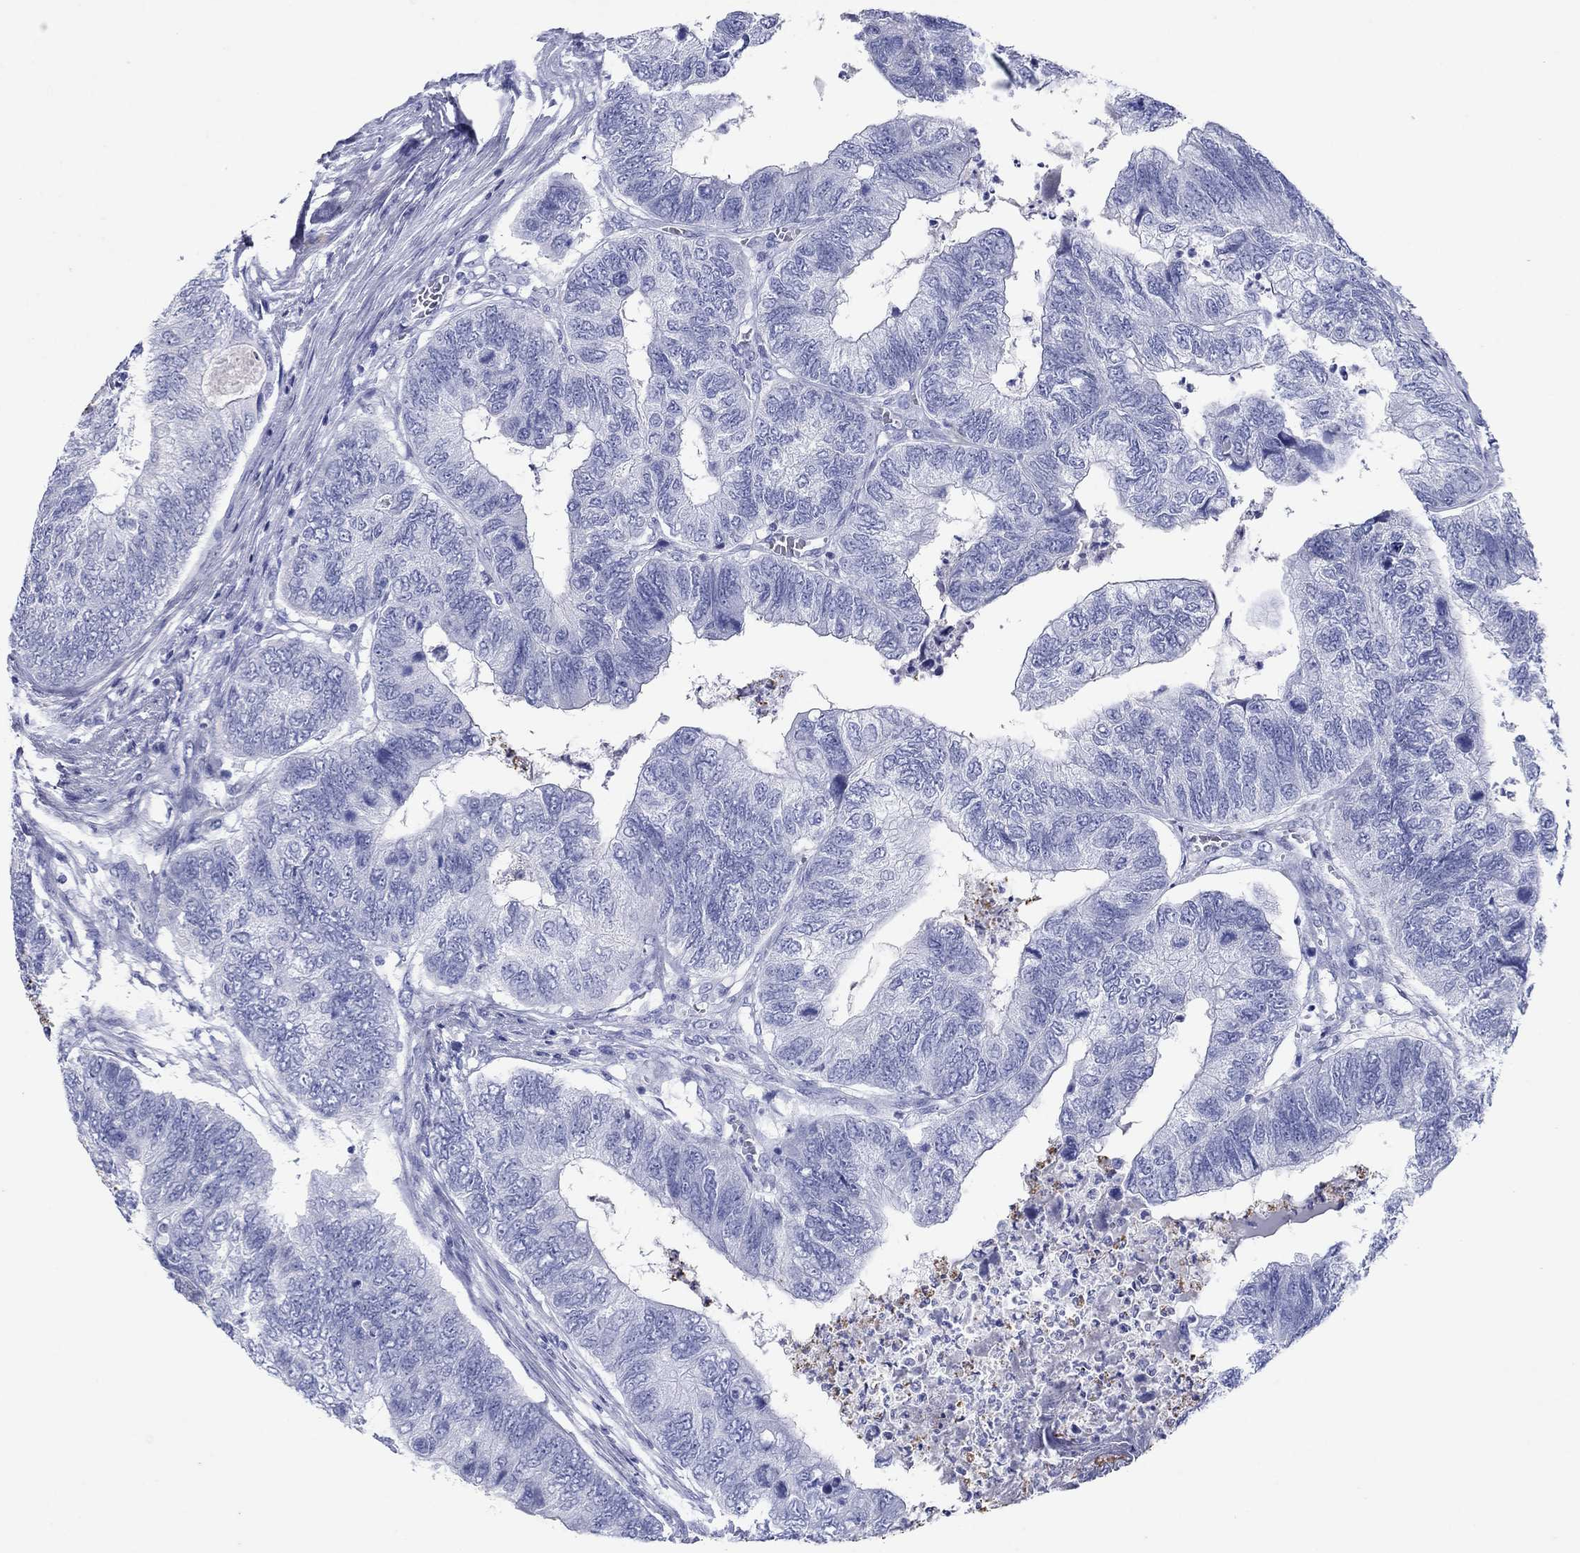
{"staining": {"intensity": "negative", "quantity": "none", "location": "none"}, "tissue": "colorectal cancer", "cell_type": "Tumor cells", "image_type": "cancer", "snomed": [{"axis": "morphology", "description": "Adenocarcinoma, NOS"}, {"axis": "topography", "description": "Colon"}], "caption": "Protein analysis of colorectal cancer demonstrates no significant expression in tumor cells.", "gene": "ATP4A", "patient": {"sex": "female", "age": 67}}